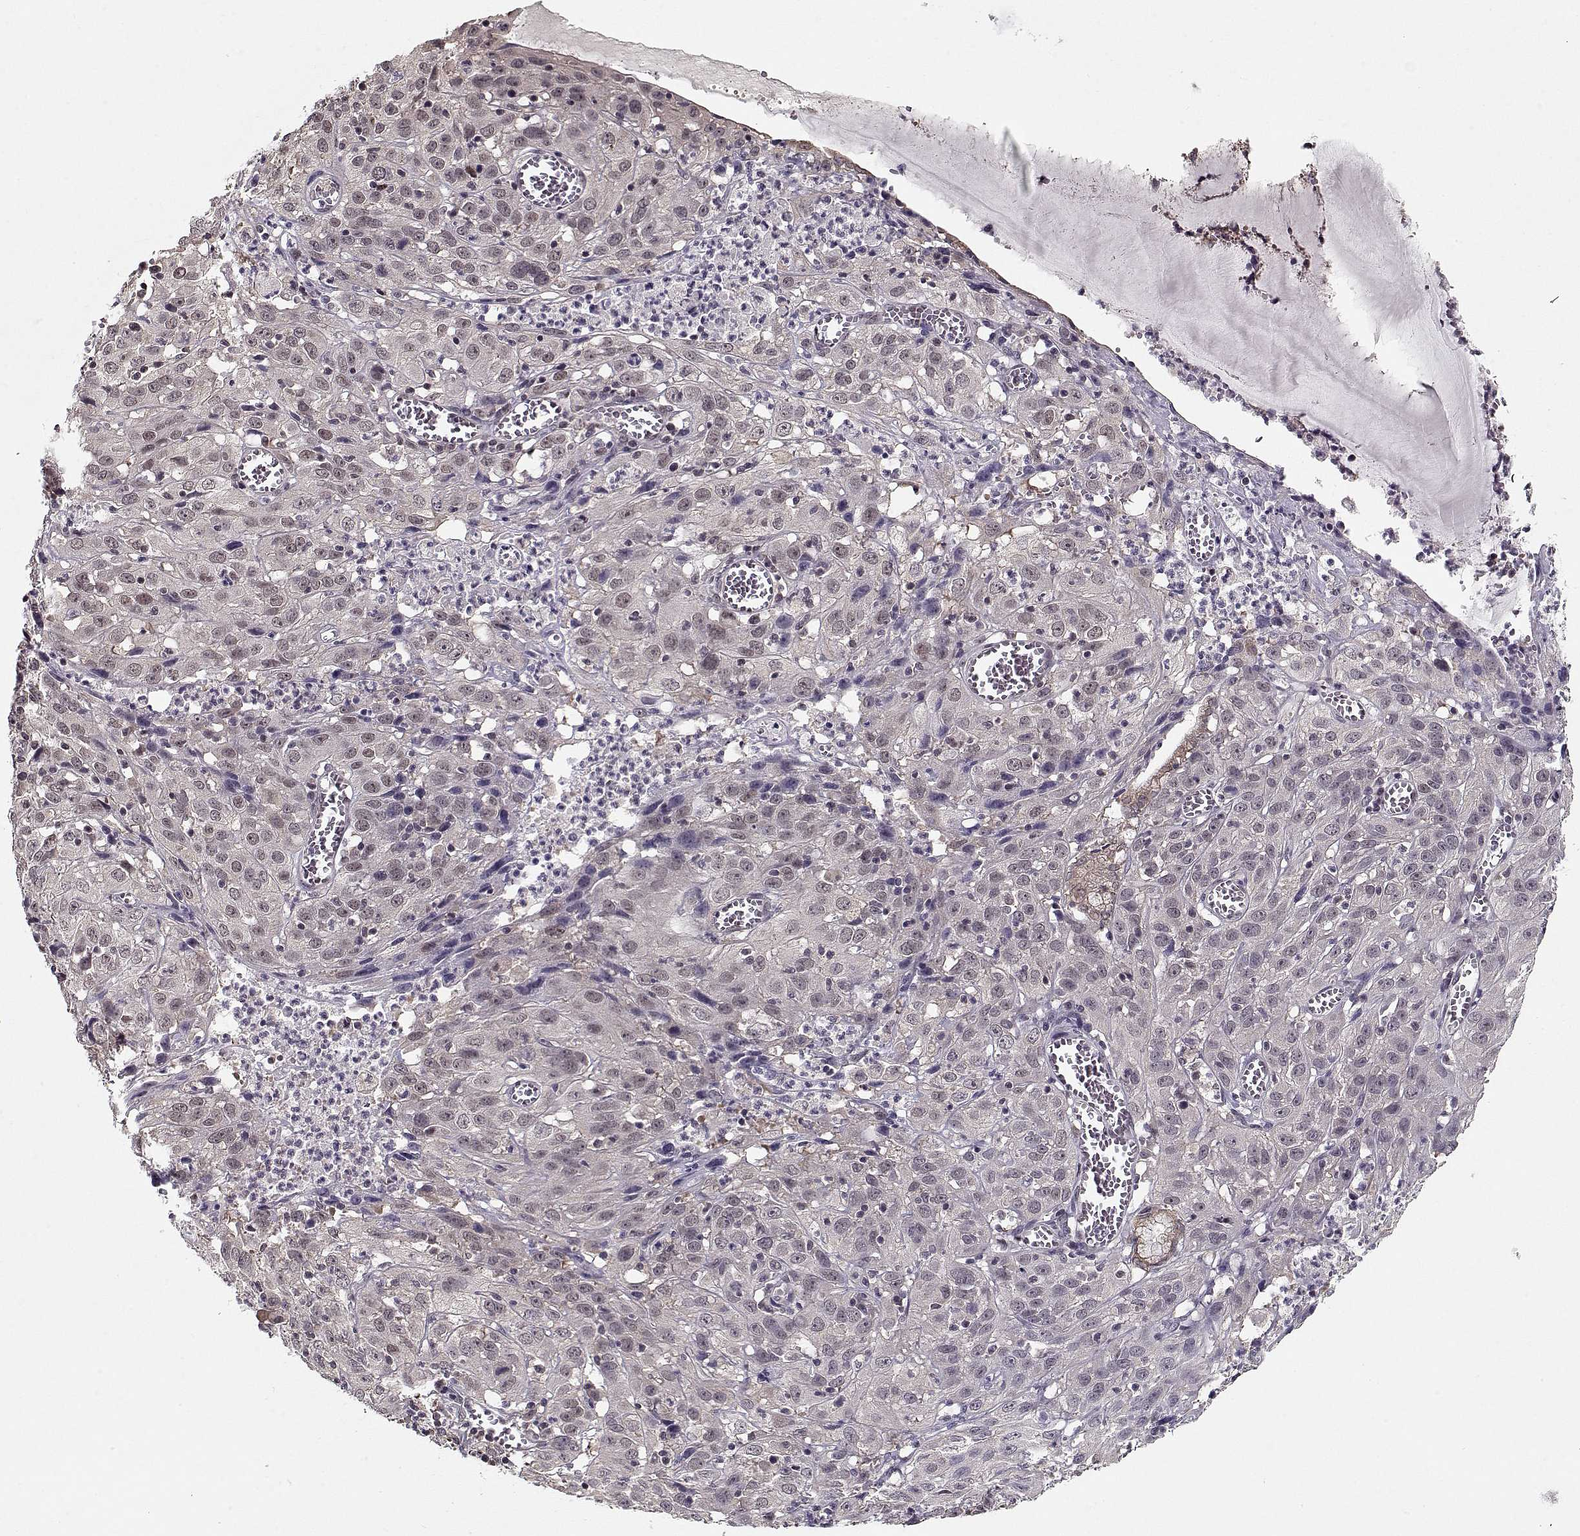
{"staining": {"intensity": "negative", "quantity": "none", "location": "none"}, "tissue": "cervical cancer", "cell_type": "Tumor cells", "image_type": "cancer", "snomed": [{"axis": "morphology", "description": "Squamous cell carcinoma, NOS"}, {"axis": "topography", "description": "Cervix"}], "caption": "High power microscopy photomicrograph of an immunohistochemistry (IHC) histopathology image of cervical cancer, revealing no significant positivity in tumor cells. Nuclei are stained in blue.", "gene": "TESPA1", "patient": {"sex": "female", "age": 32}}